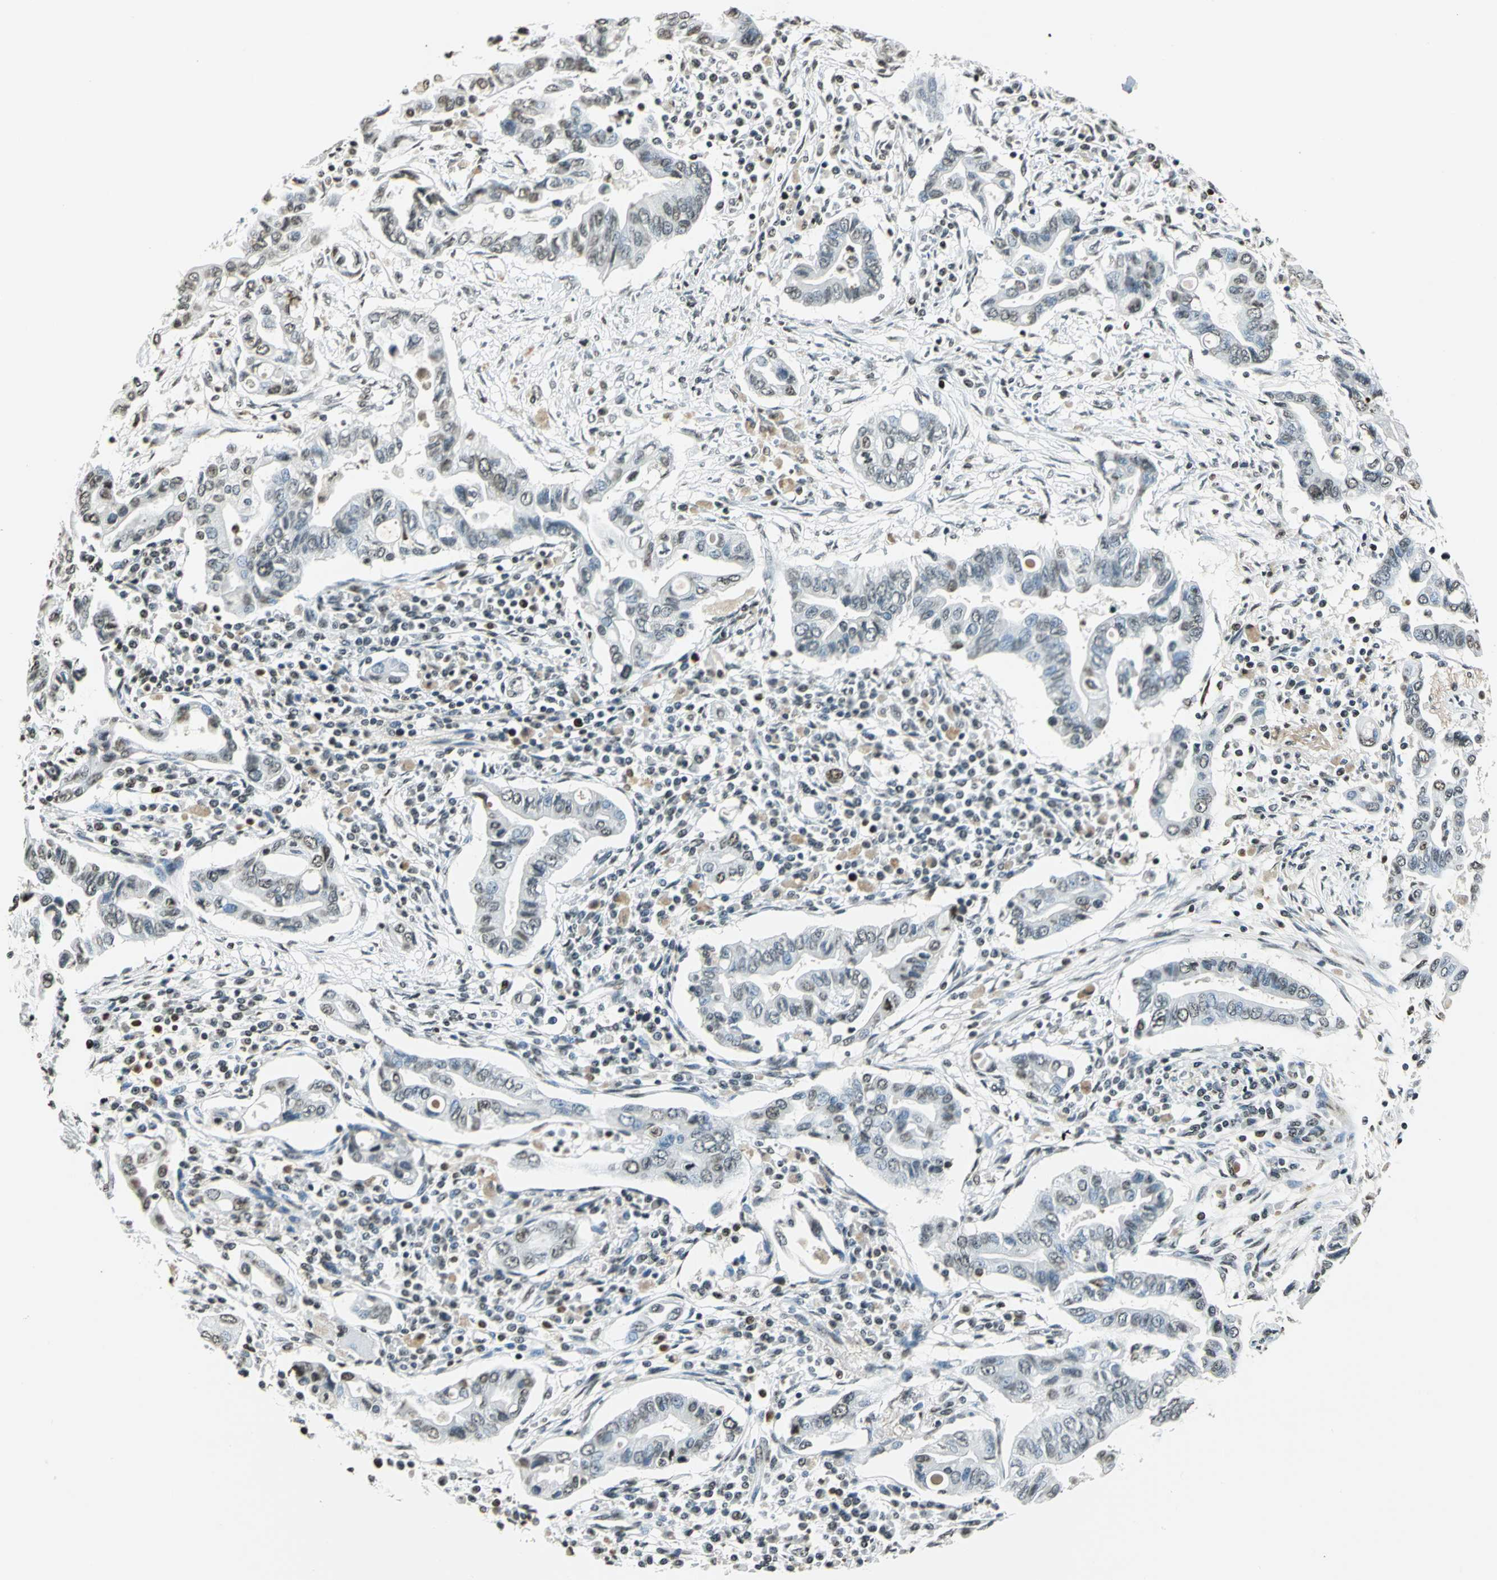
{"staining": {"intensity": "moderate", "quantity": ">75%", "location": "nuclear"}, "tissue": "pancreatic cancer", "cell_type": "Tumor cells", "image_type": "cancer", "snomed": [{"axis": "morphology", "description": "Adenocarcinoma, NOS"}, {"axis": "topography", "description": "Pancreas"}], "caption": "Pancreatic adenocarcinoma tissue reveals moderate nuclear staining in approximately >75% of tumor cells, visualized by immunohistochemistry.", "gene": "MCM4", "patient": {"sex": "female", "age": 57}}